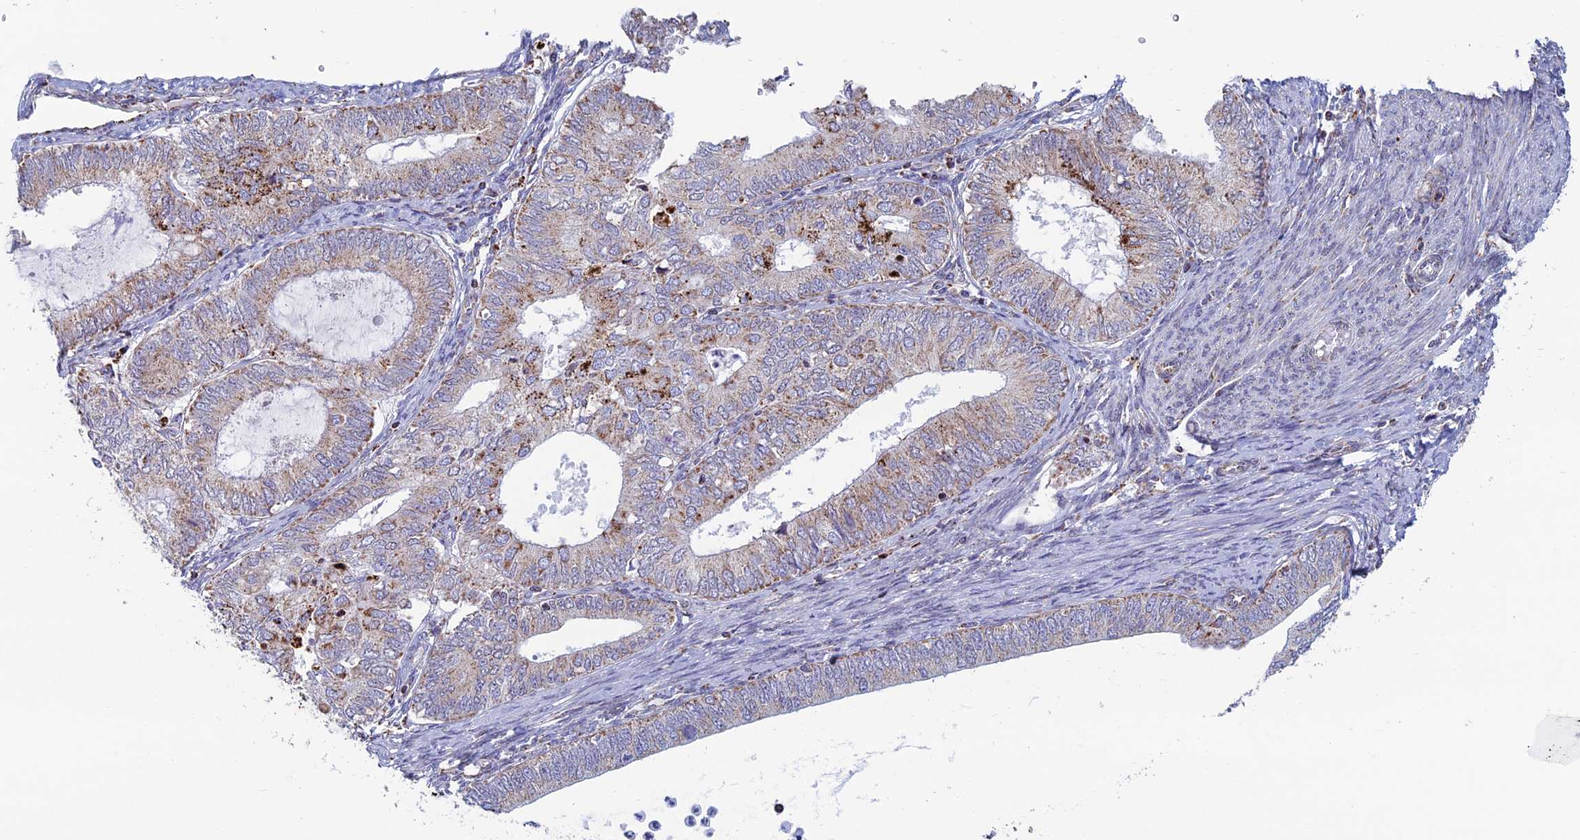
{"staining": {"intensity": "moderate", "quantity": "25%-75%", "location": "cytoplasmic/membranous"}, "tissue": "endometrial cancer", "cell_type": "Tumor cells", "image_type": "cancer", "snomed": [{"axis": "morphology", "description": "Adenocarcinoma, NOS"}, {"axis": "topography", "description": "Endometrium"}], "caption": "A brown stain labels moderate cytoplasmic/membranous staining of a protein in endometrial adenocarcinoma tumor cells. (IHC, brightfield microscopy, high magnification).", "gene": "ZNG1B", "patient": {"sex": "female", "age": 68}}